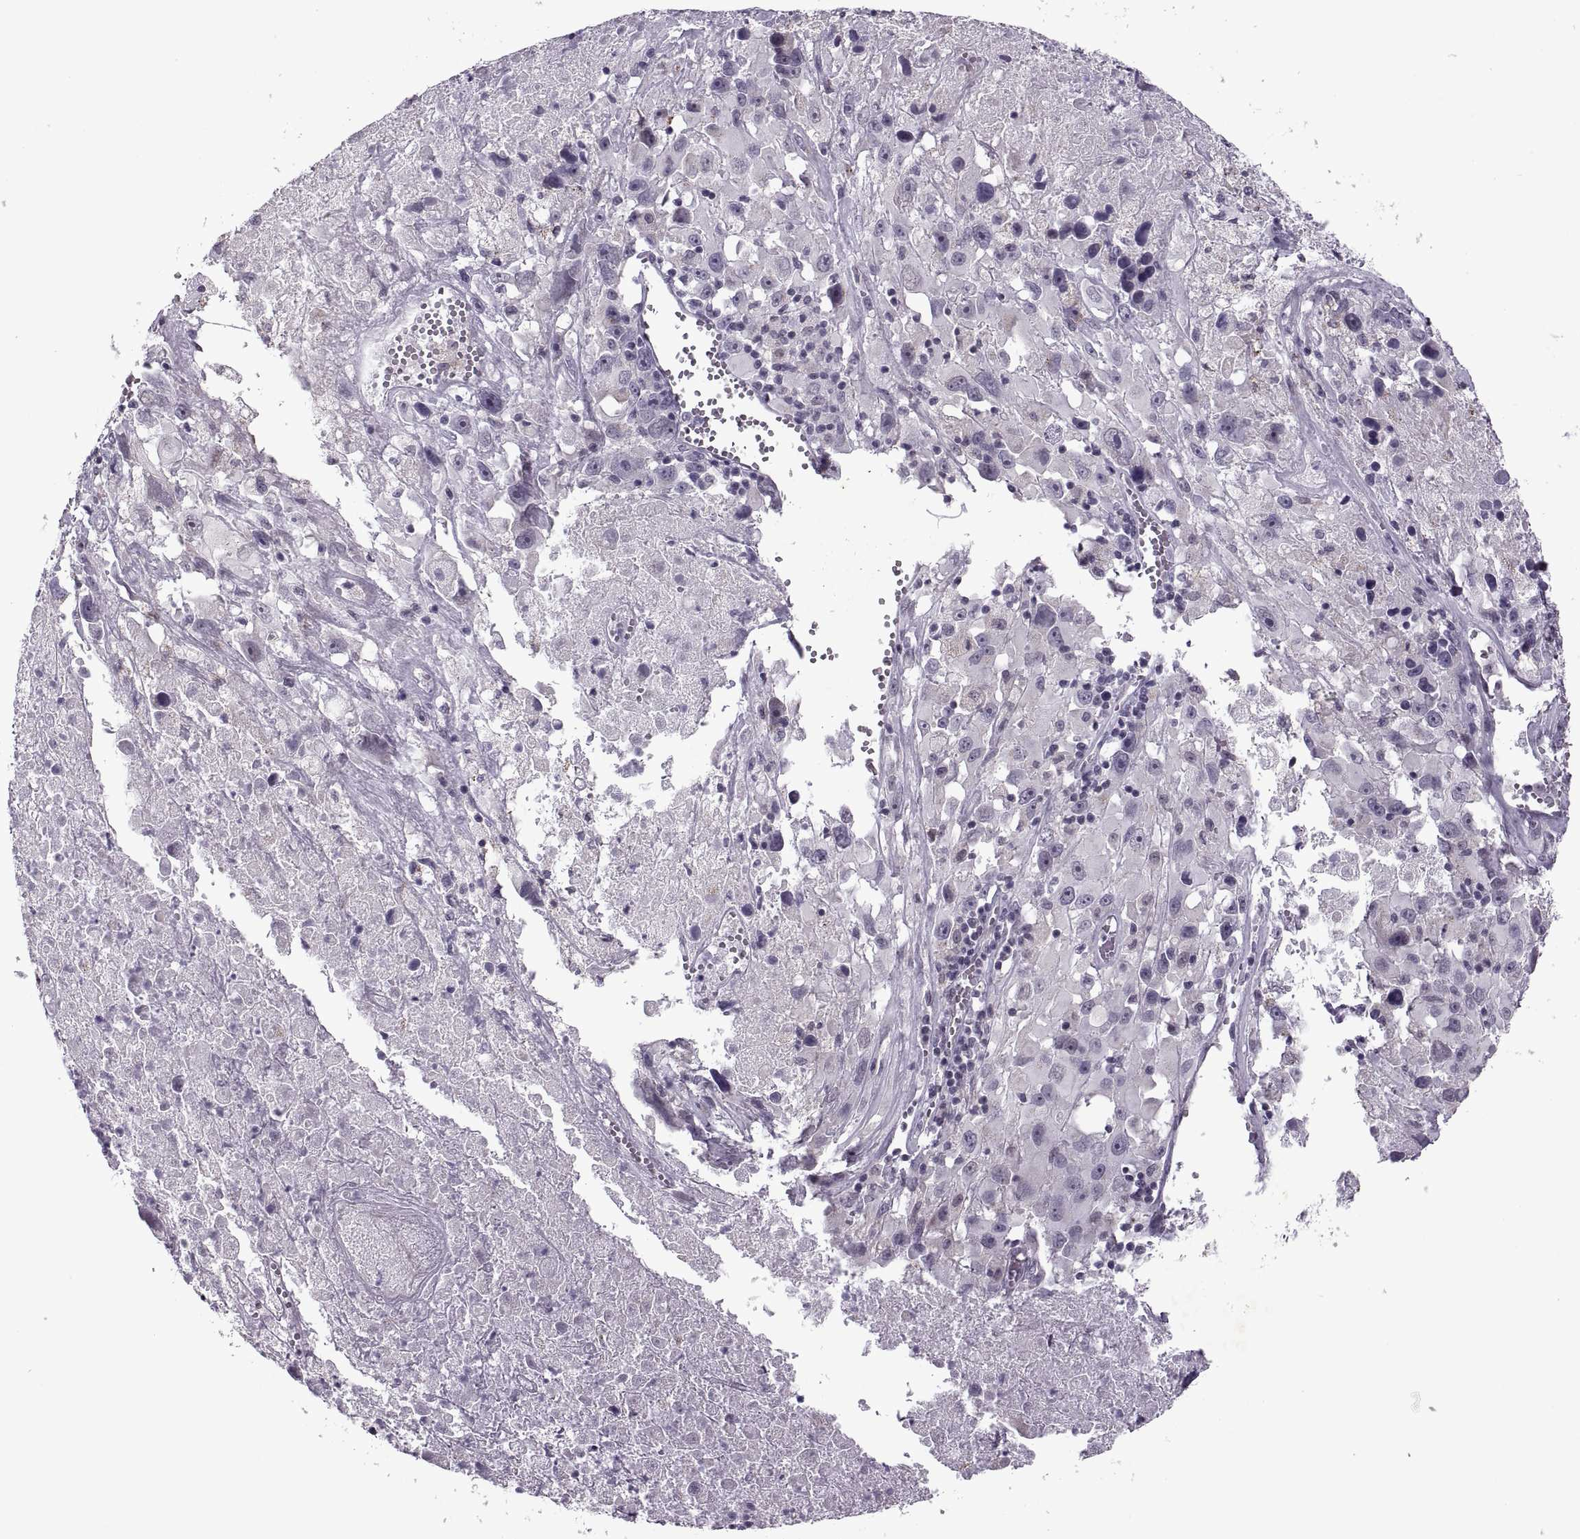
{"staining": {"intensity": "negative", "quantity": "none", "location": "none"}, "tissue": "melanoma", "cell_type": "Tumor cells", "image_type": "cancer", "snomed": [{"axis": "morphology", "description": "Malignant melanoma, Metastatic site"}, {"axis": "topography", "description": "Lymph node"}], "caption": "This is a photomicrograph of immunohistochemistry (IHC) staining of melanoma, which shows no expression in tumor cells.", "gene": "PRSS37", "patient": {"sex": "male", "age": 50}}